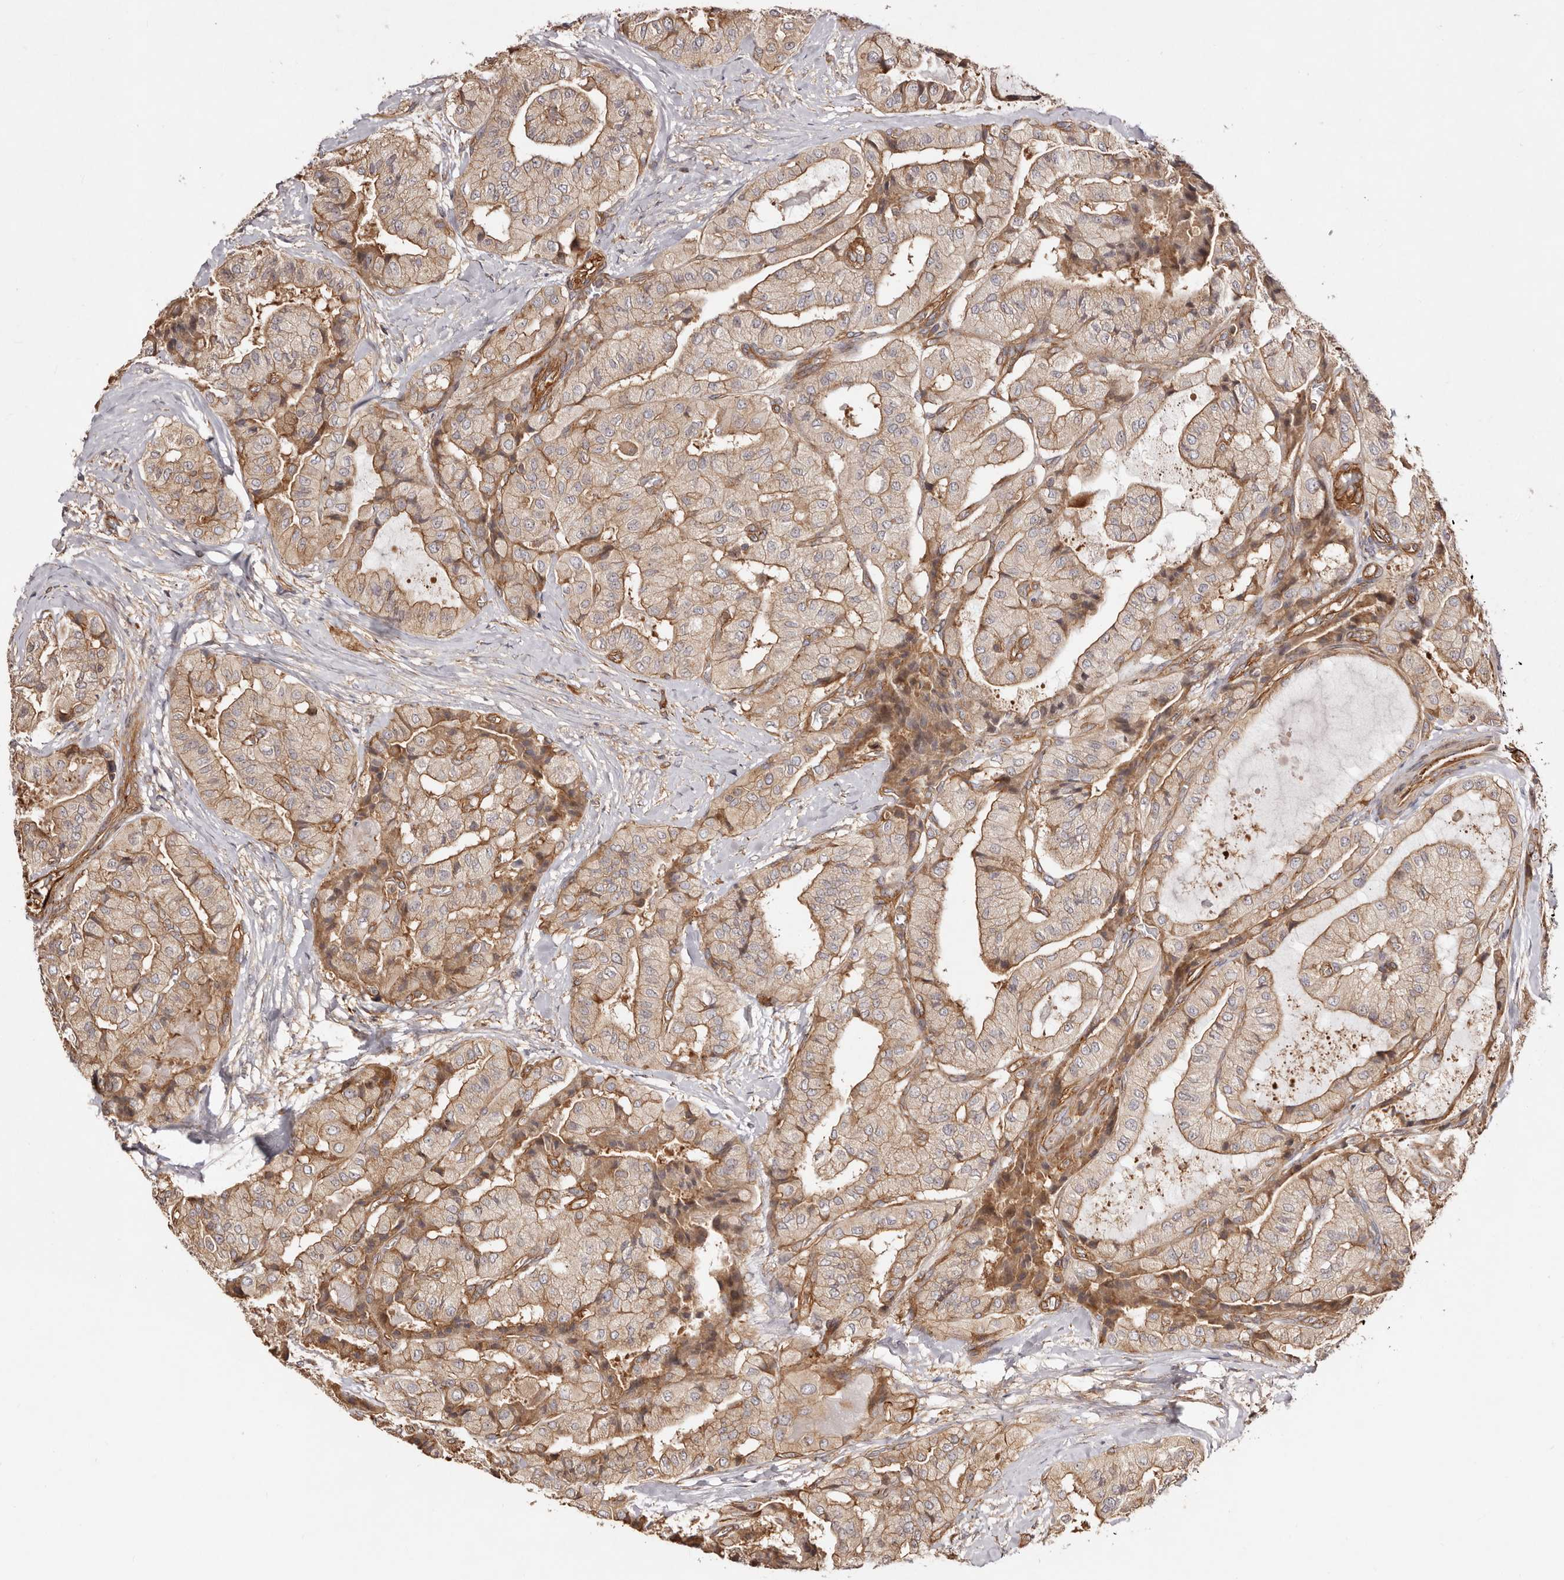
{"staining": {"intensity": "moderate", "quantity": ">75%", "location": "cytoplasmic/membranous"}, "tissue": "thyroid cancer", "cell_type": "Tumor cells", "image_type": "cancer", "snomed": [{"axis": "morphology", "description": "Papillary adenocarcinoma, NOS"}, {"axis": "topography", "description": "Thyroid gland"}], "caption": "This image displays immunohistochemistry staining of papillary adenocarcinoma (thyroid), with medium moderate cytoplasmic/membranous staining in about >75% of tumor cells.", "gene": "RPS6", "patient": {"sex": "female", "age": 59}}